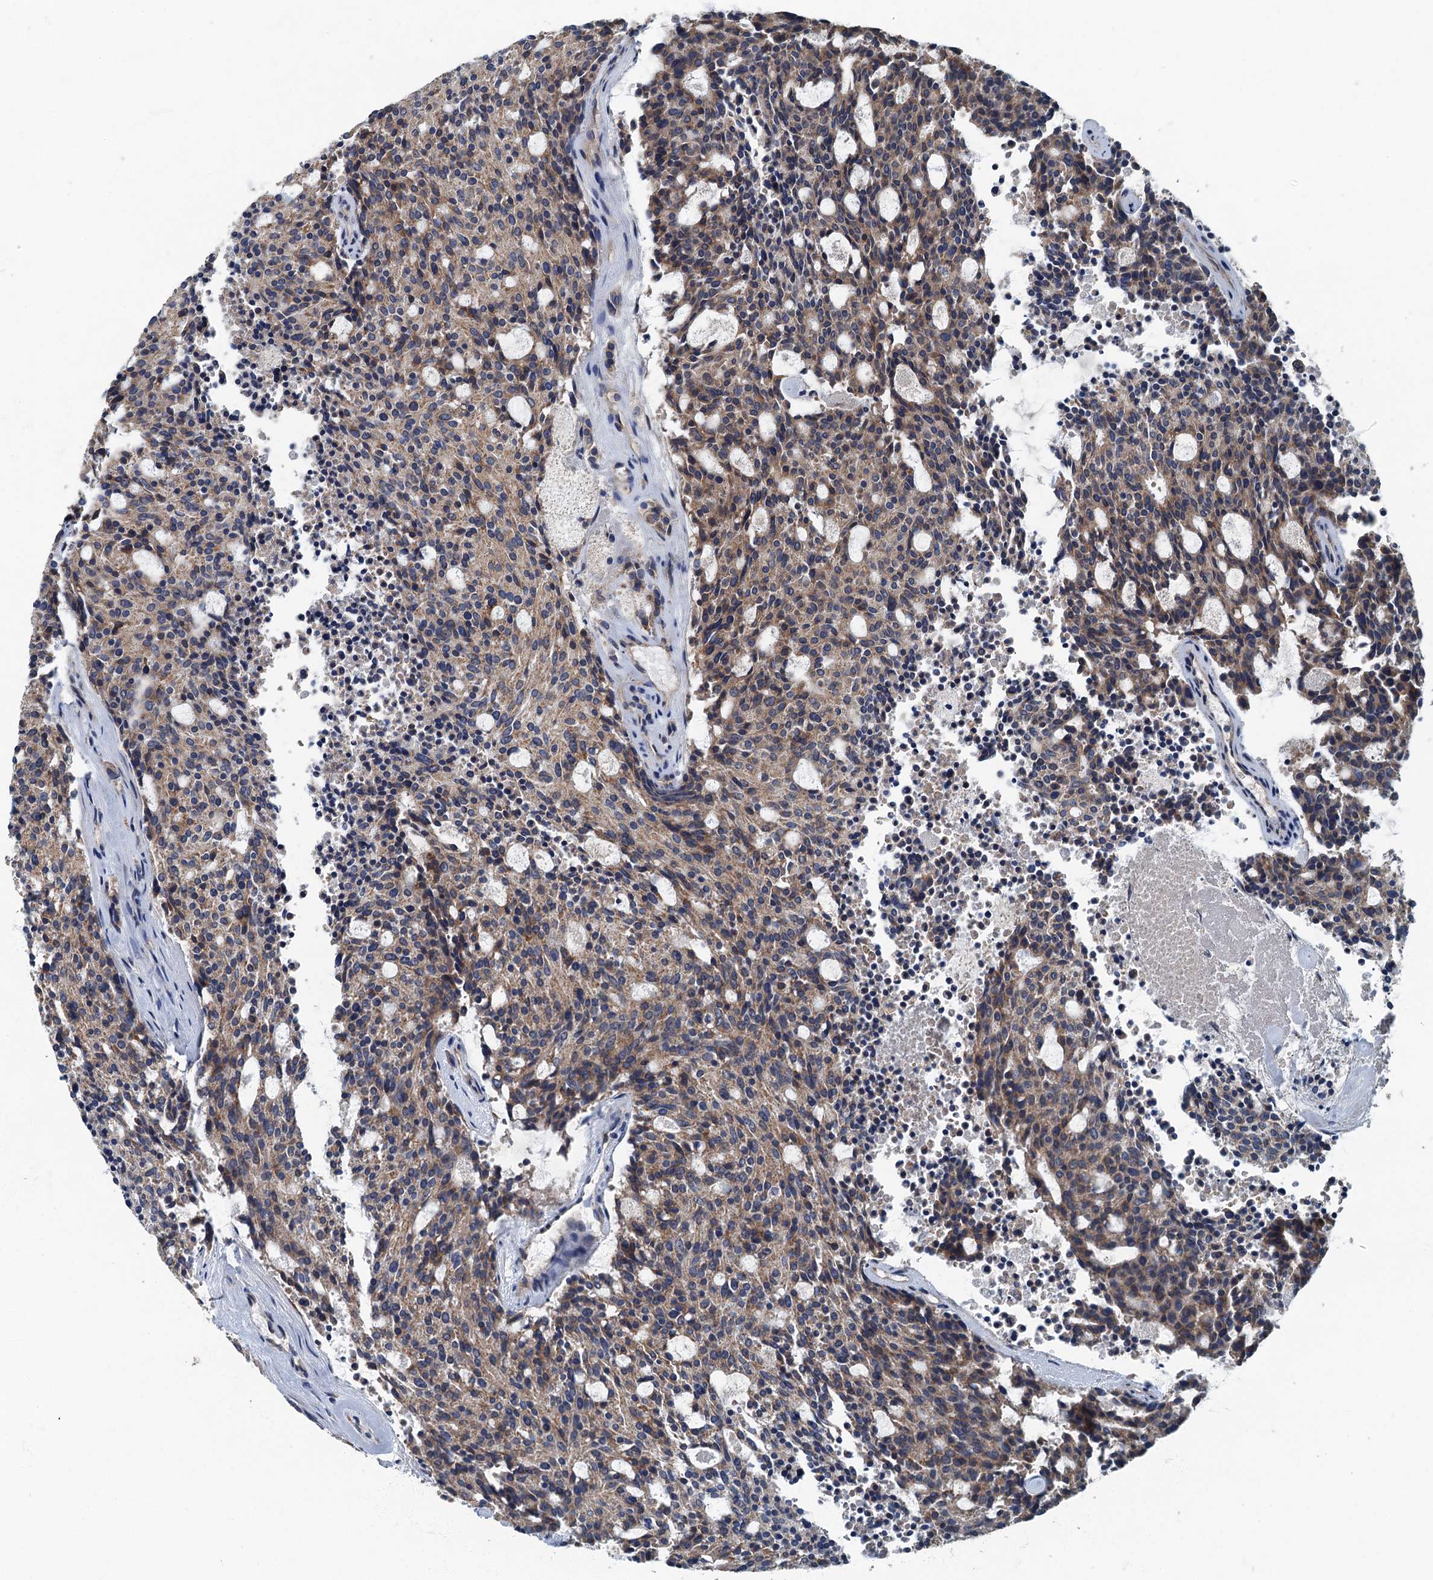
{"staining": {"intensity": "weak", "quantity": ">75%", "location": "cytoplasmic/membranous"}, "tissue": "carcinoid", "cell_type": "Tumor cells", "image_type": "cancer", "snomed": [{"axis": "morphology", "description": "Carcinoid, malignant, NOS"}, {"axis": "topography", "description": "Pancreas"}], "caption": "DAB immunohistochemical staining of human carcinoid reveals weak cytoplasmic/membranous protein expression in about >75% of tumor cells.", "gene": "DDX49", "patient": {"sex": "female", "age": 54}}